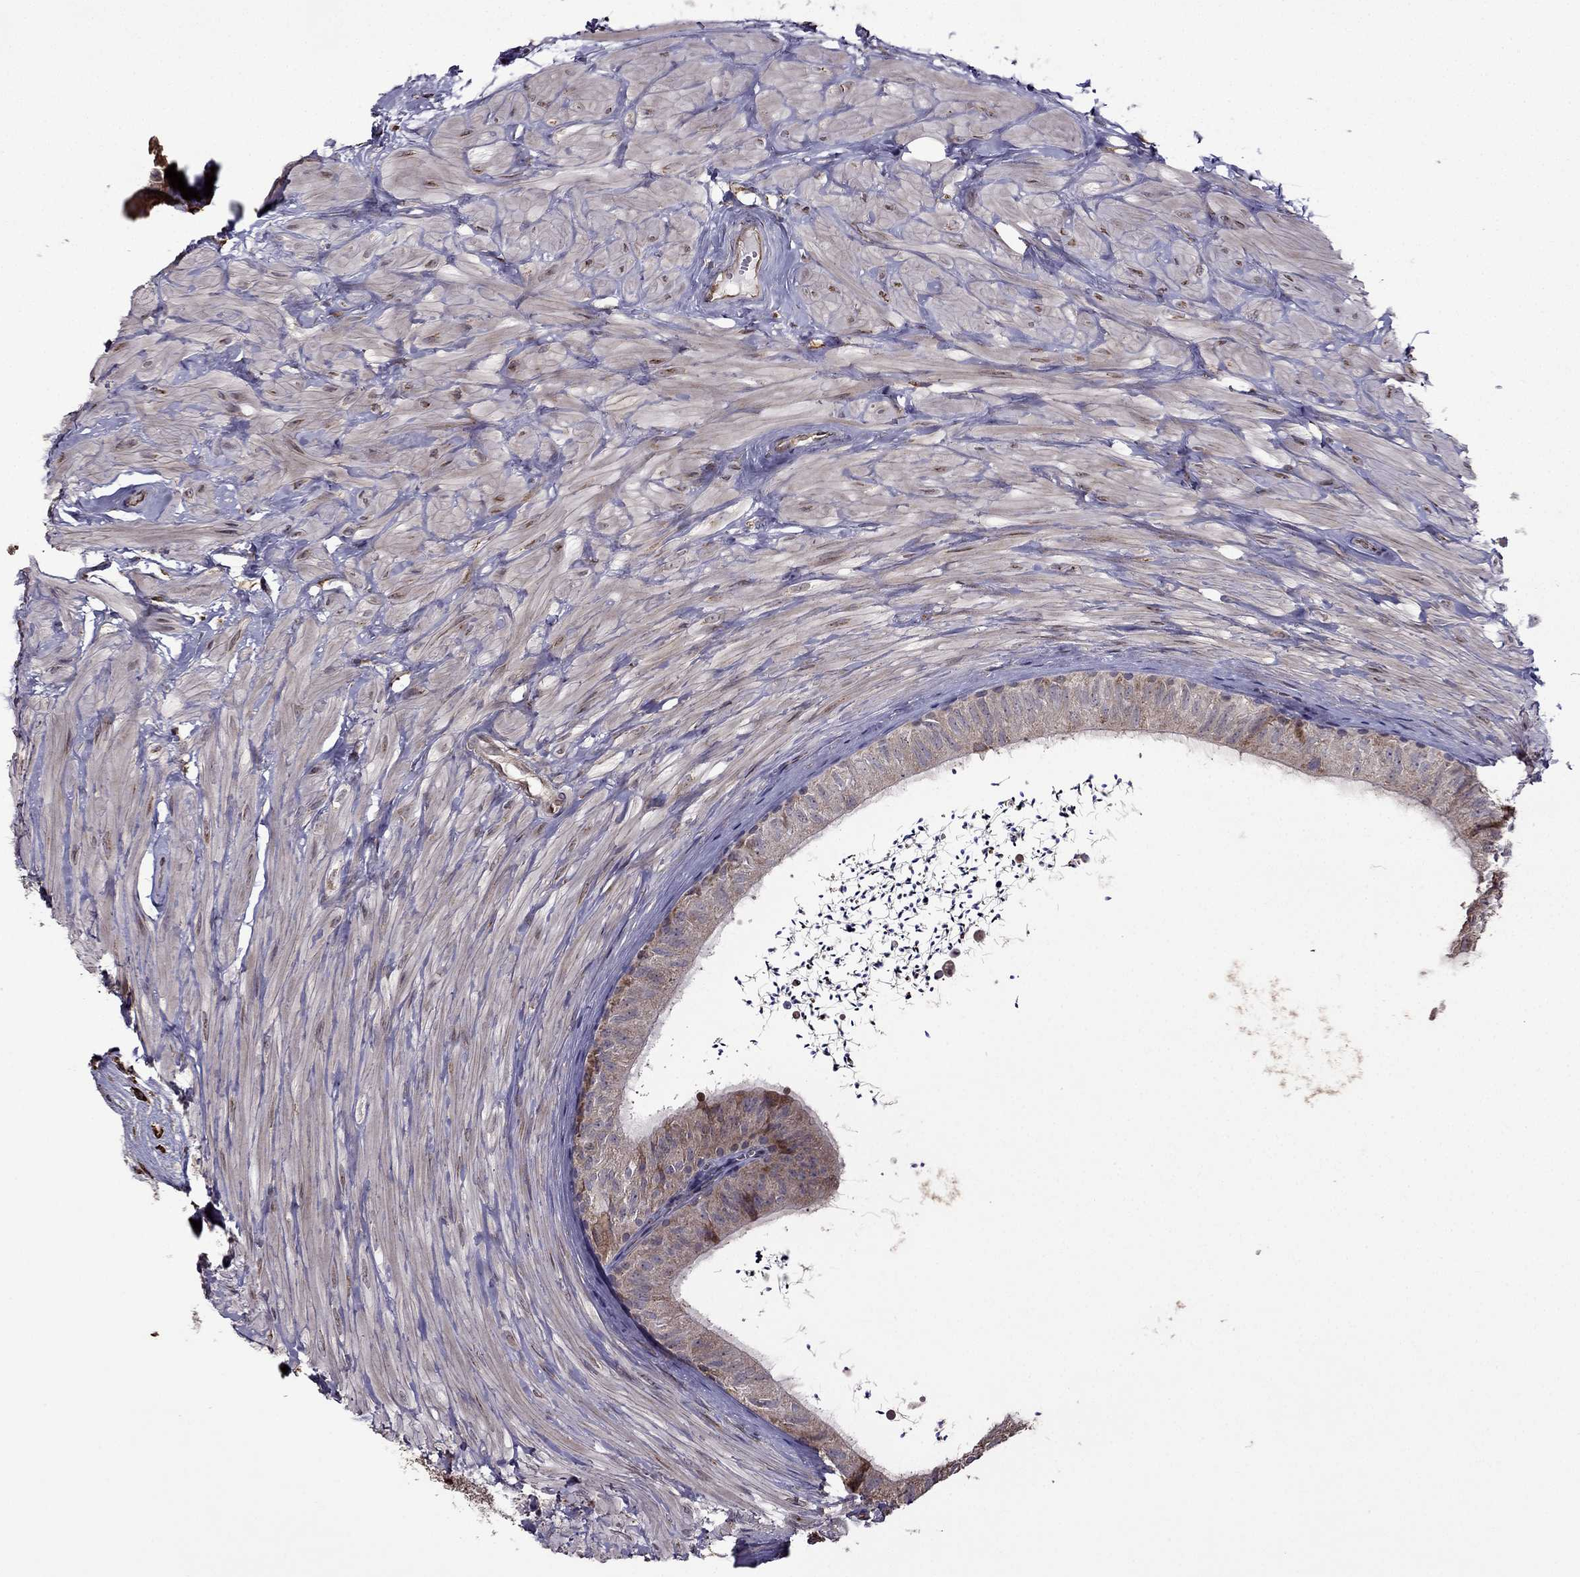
{"staining": {"intensity": "moderate", "quantity": "25%-75%", "location": "cytoplasmic/membranous"}, "tissue": "epididymis", "cell_type": "Glandular cells", "image_type": "normal", "snomed": [{"axis": "morphology", "description": "Normal tissue, NOS"}, {"axis": "topography", "description": "Epididymis"}], "caption": "Immunohistochemistry photomicrograph of unremarkable epididymis stained for a protein (brown), which exhibits medium levels of moderate cytoplasmic/membranous expression in approximately 25%-75% of glandular cells.", "gene": "IKBIP", "patient": {"sex": "male", "age": 32}}